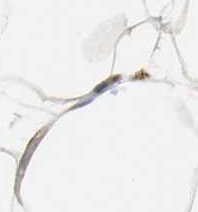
{"staining": {"intensity": "moderate", "quantity": ">75%", "location": "cytoplasmic/membranous"}, "tissue": "adipose tissue", "cell_type": "Adipocytes", "image_type": "normal", "snomed": [{"axis": "morphology", "description": "Normal tissue, NOS"}, {"axis": "morphology", "description": "Duct carcinoma"}, {"axis": "topography", "description": "Breast"}, {"axis": "topography", "description": "Adipose tissue"}], "caption": "This micrograph reveals immunohistochemistry (IHC) staining of benign adipose tissue, with medium moderate cytoplasmic/membranous expression in approximately >75% of adipocytes.", "gene": "NCK1", "patient": {"sex": "female", "age": 37}}